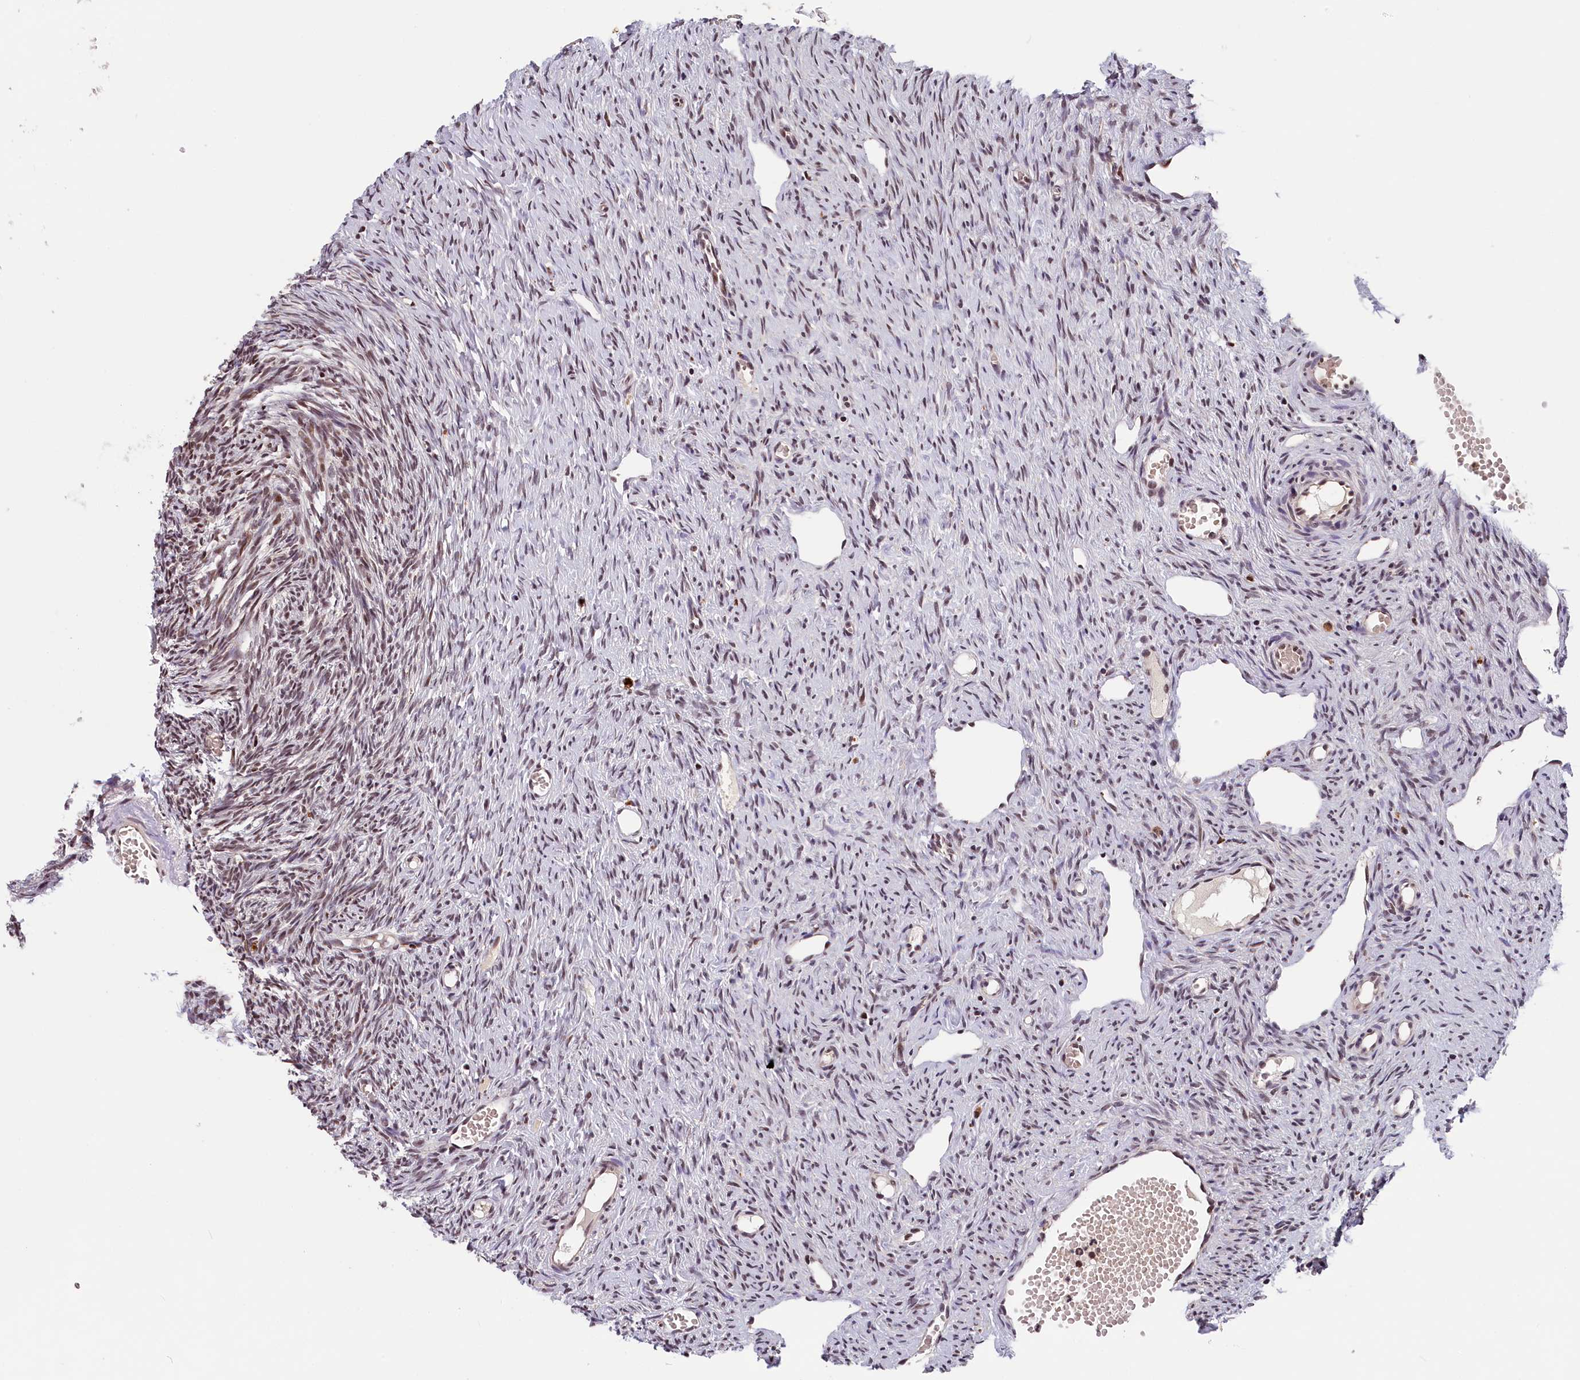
{"staining": {"intensity": "moderate", "quantity": ">75%", "location": "nuclear"}, "tissue": "ovary", "cell_type": "Follicle cells", "image_type": "normal", "snomed": [{"axis": "morphology", "description": "Normal tissue, NOS"}, {"axis": "topography", "description": "Ovary"}], "caption": "A histopathology image of human ovary stained for a protein shows moderate nuclear brown staining in follicle cells.", "gene": "KCNK6", "patient": {"sex": "female", "age": 51}}